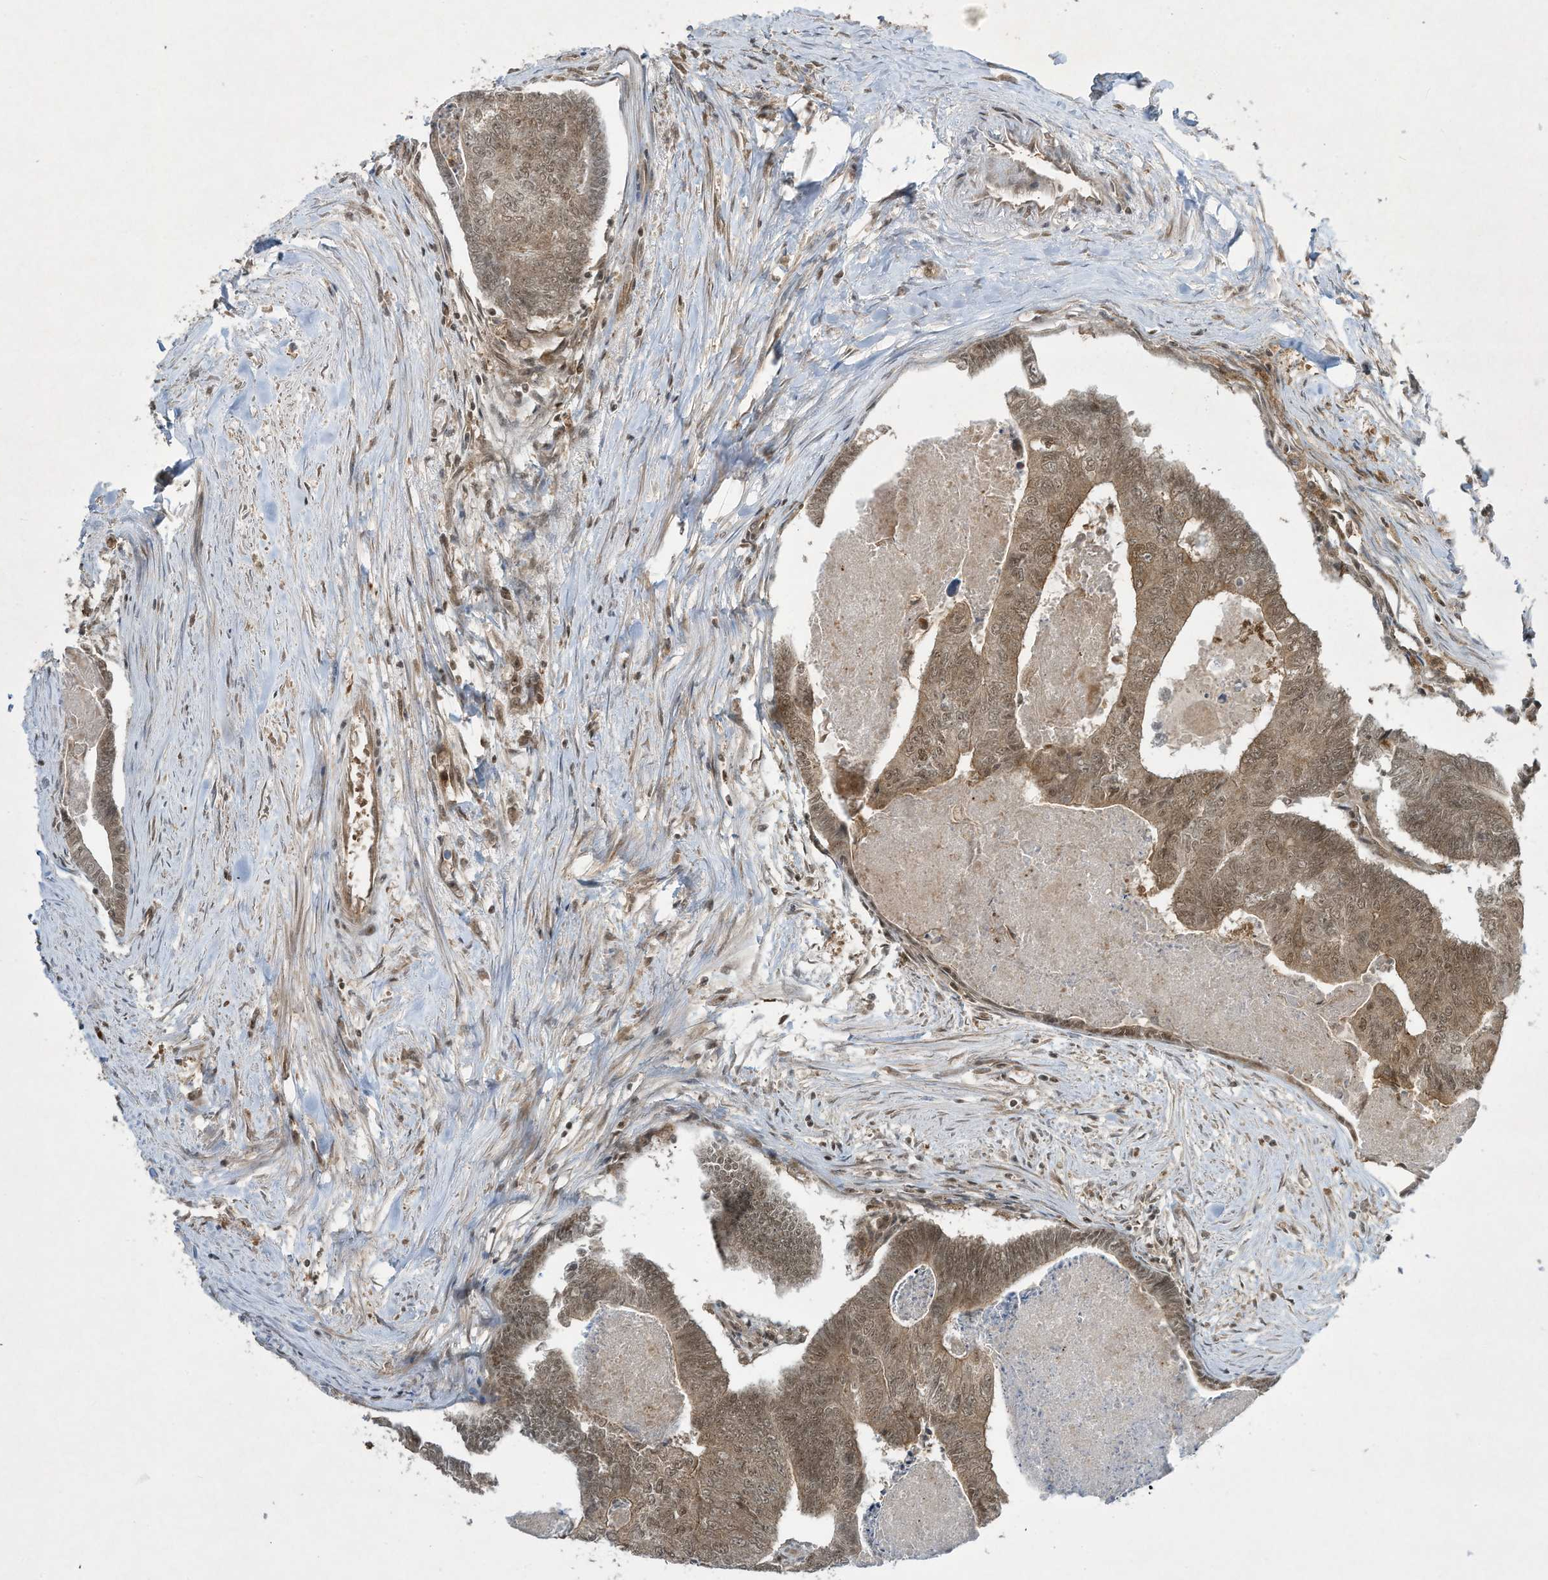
{"staining": {"intensity": "moderate", "quantity": ">75%", "location": "cytoplasmic/membranous,nuclear"}, "tissue": "colorectal cancer", "cell_type": "Tumor cells", "image_type": "cancer", "snomed": [{"axis": "morphology", "description": "Adenocarcinoma, NOS"}, {"axis": "topography", "description": "Colon"}], "caption": "This photomicrograph demonstrates immunohistochemistry (IHC) staining of human colorectal adenocarcinoma, with medium moderate cytoplasmic/membranous and nuclear positivity in about >75% of tumor cells.", "gene": "CERT1", "patient": {"sex": "female", "age": 67}}